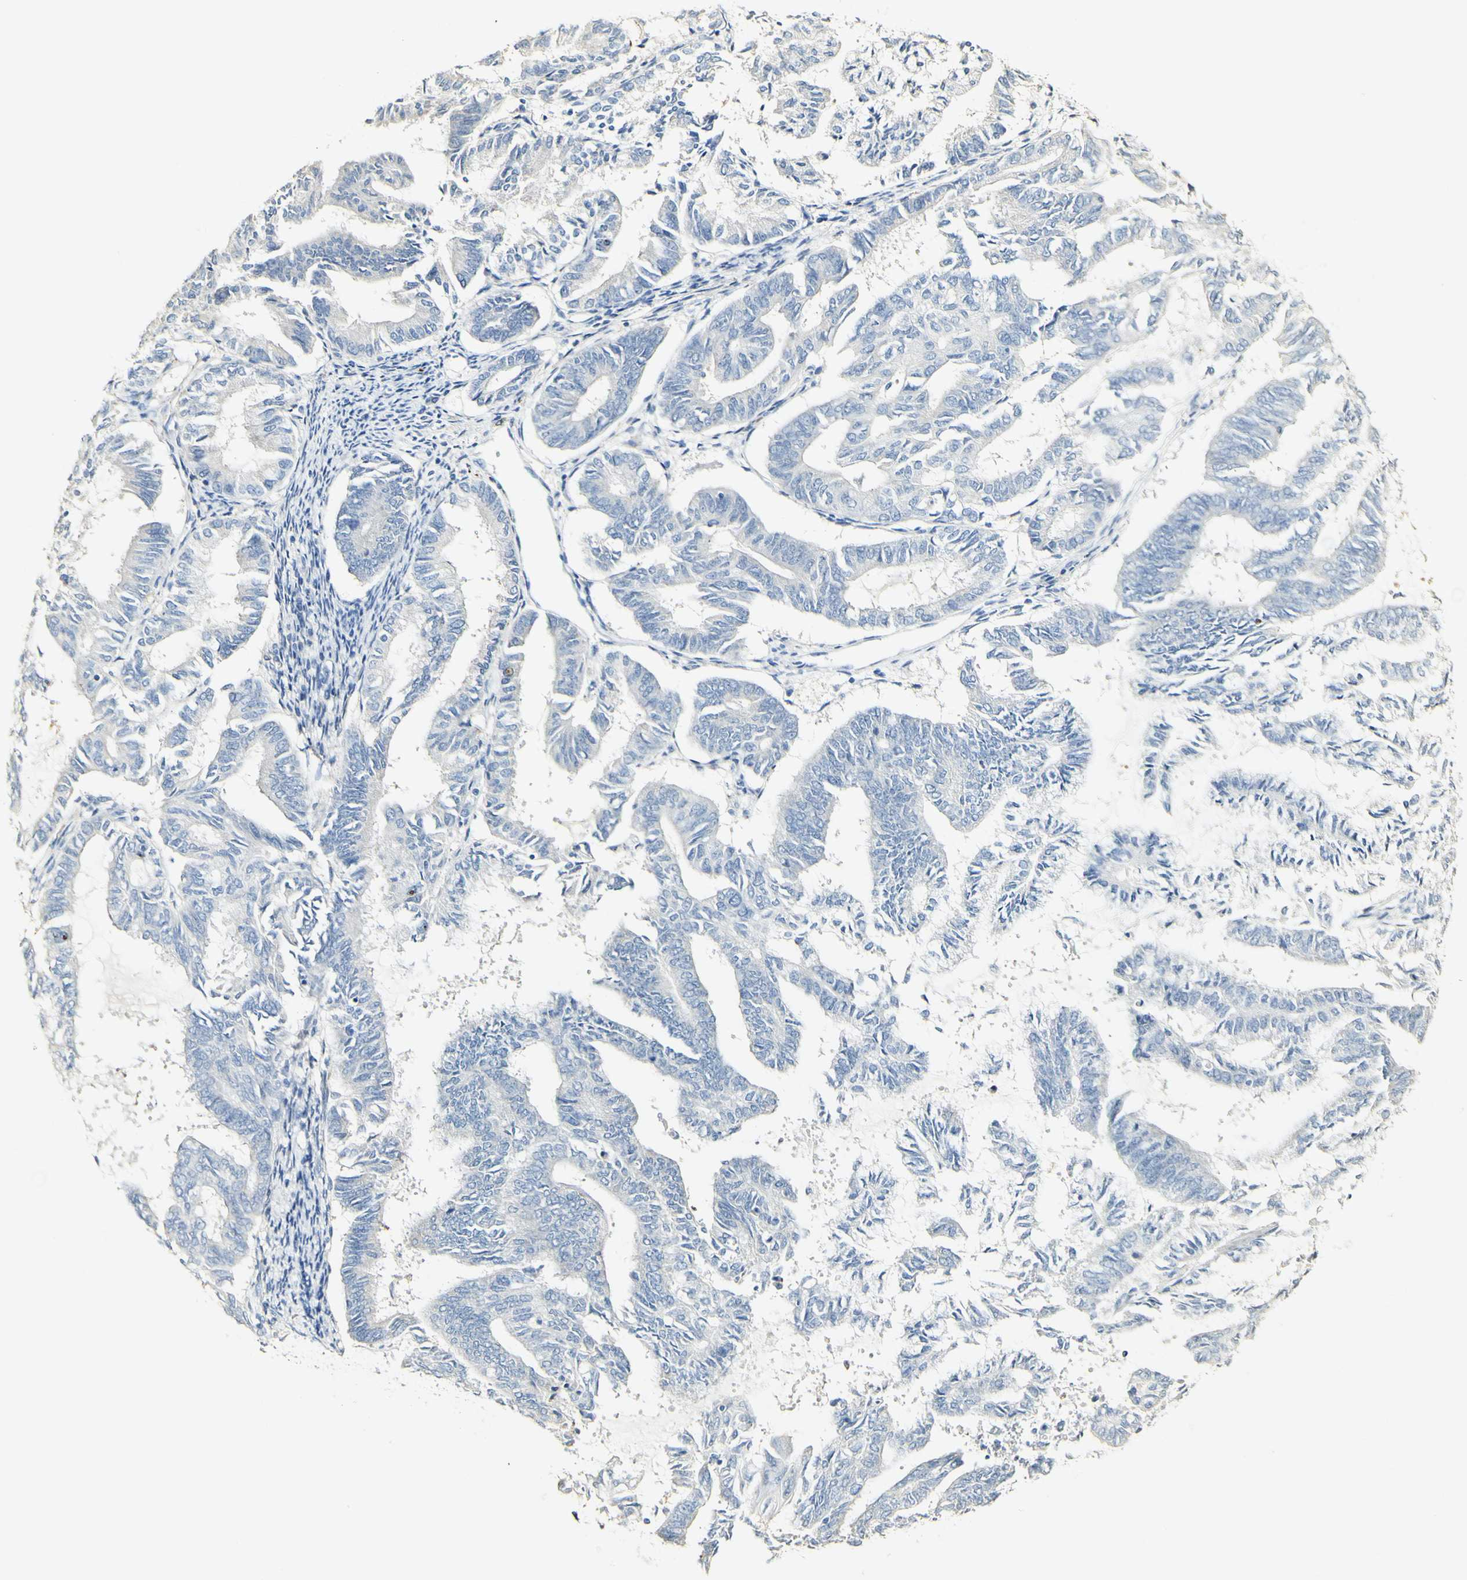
{"staining": {"intensity": "negative", "quantity": "none", "location": "none"}, "tissue": "endometrial cancer", "cell_type": "Tumor cells", "image_type": "cancer", "snomed": [{"axis": "morphology", "description": "Adenocarcinoma, NOS"}, {"axis": "topography", "description": "Endometrium"}], "caption": "Endometrial cancer (adenocarcinoma) was stained to show a protein in brown. There is no significant staining in tumor cells. The staining is performed using DAB brown chromogen with nuclei counter-stained in using hematoxylin.", "gene": "FMO3", "patient": {"sex": "female", "age": 86}}